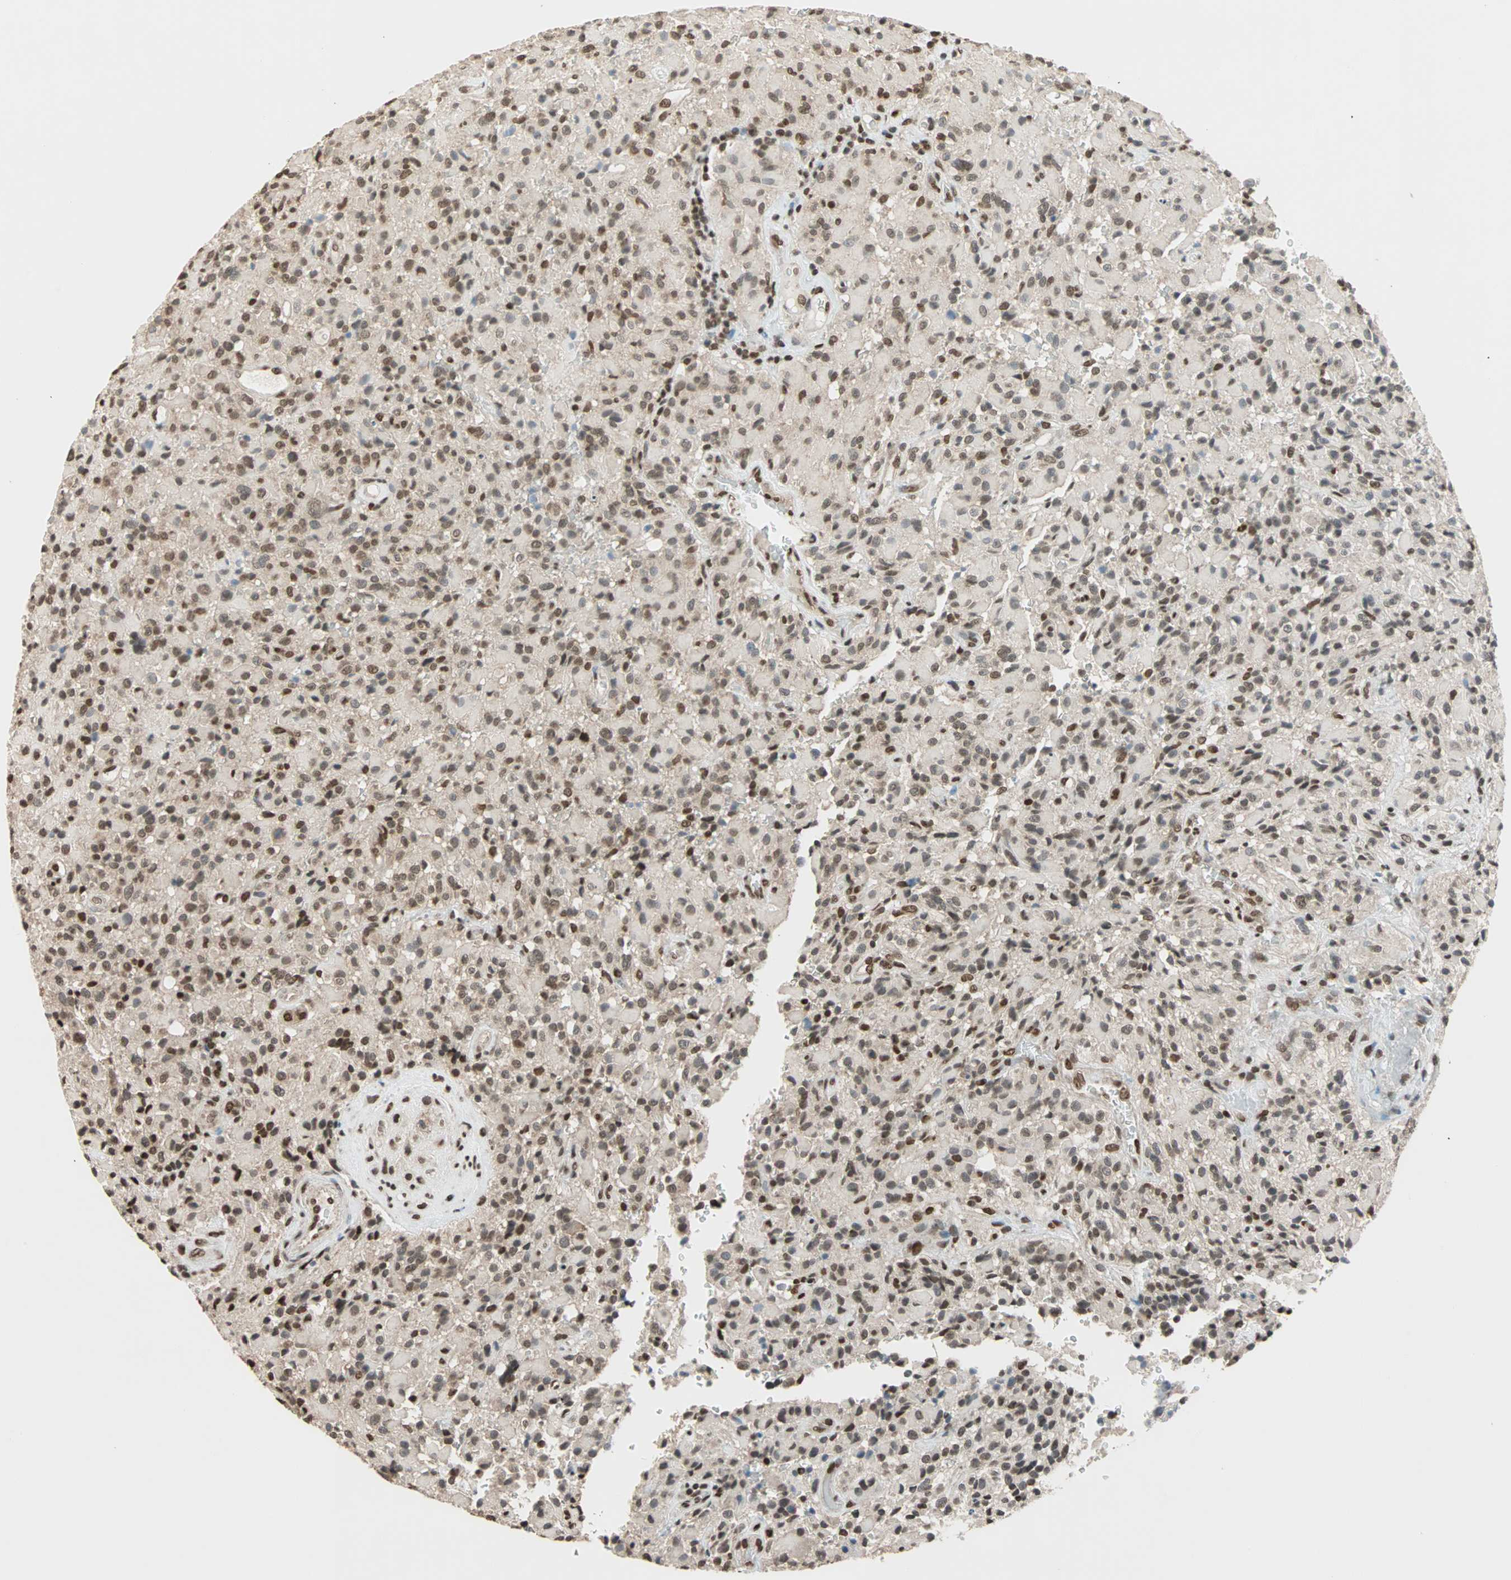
{"staining": {"intensity": "moderate", "quantity": ">75%", "location": "nuclear"}, "tissue": "glioma", "cell_type": "Tumor cells", "image_type": "cancer", "snomed": [{"axis": "morphology", "description": "Glioma, malignant, High grade"}, {"axis": "topography", "description": "Brain"}], "caption": "Immunohistochemical staining of human glioma reveals medium levels of moderate nuclear positivity in about >75% of tumor cells.", "gene": "DAZAP1", "patient": {"sex": "male", "age": 71}}